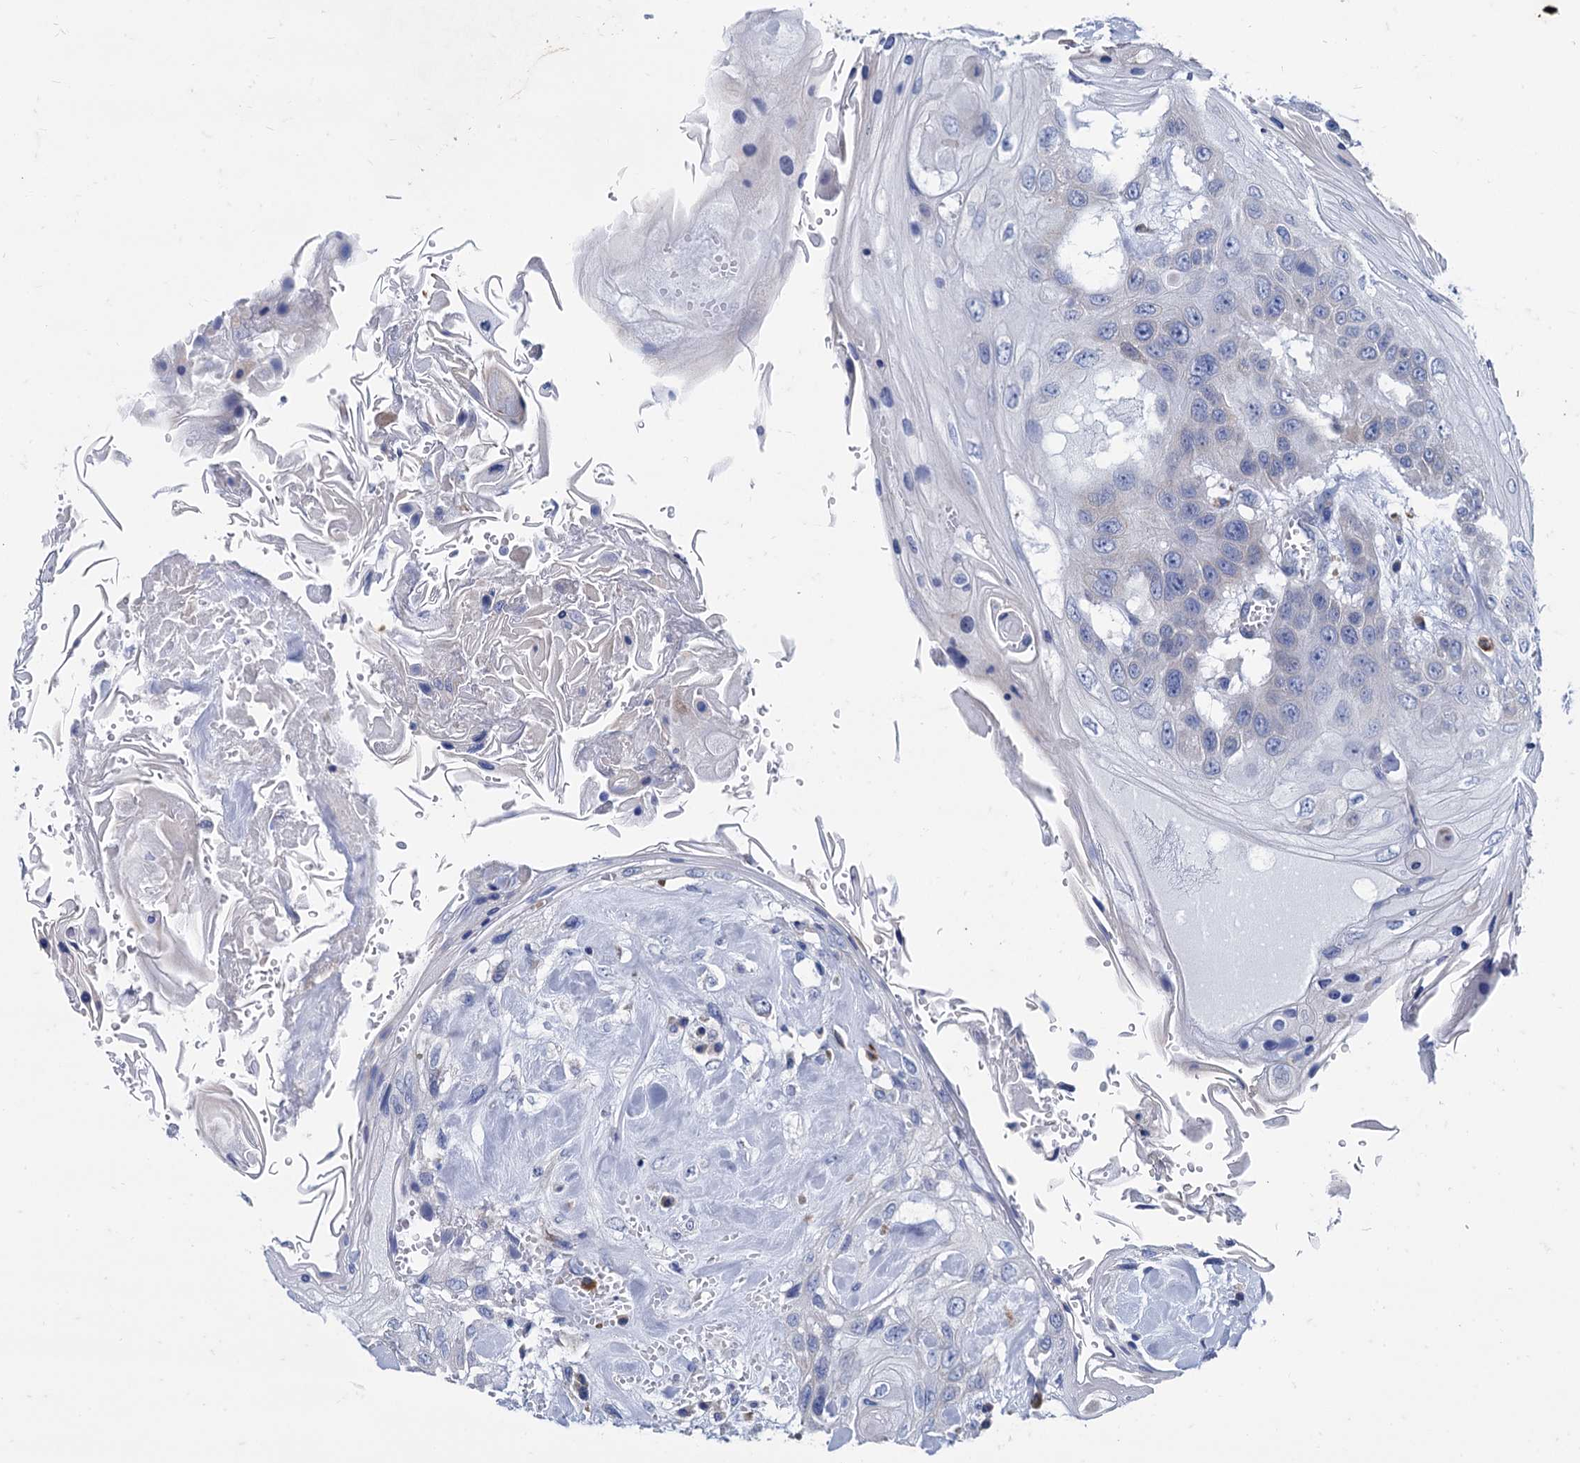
{"staining": {"intensity": "negative", "quantity": "none", "location": "none"}, "tissue": "head and neck cancer", "cell_type": "Tumor cells", "image_type": "cancer", "snomed": [{"axis": "morphology", "description": "Squamous cell carcinoma, NOS"}, {"axis": "topography", "description": "Head-Neck"}], "caption": "Tumor cells are negative for brown protein staining in head and neck cancer (squamous cell carcinoma). (DAB (3,3'-diaminobenzidine) IHC, high magnification).", "gene": "FOXR2", "patient": {"sex": "female", "age": 43}}